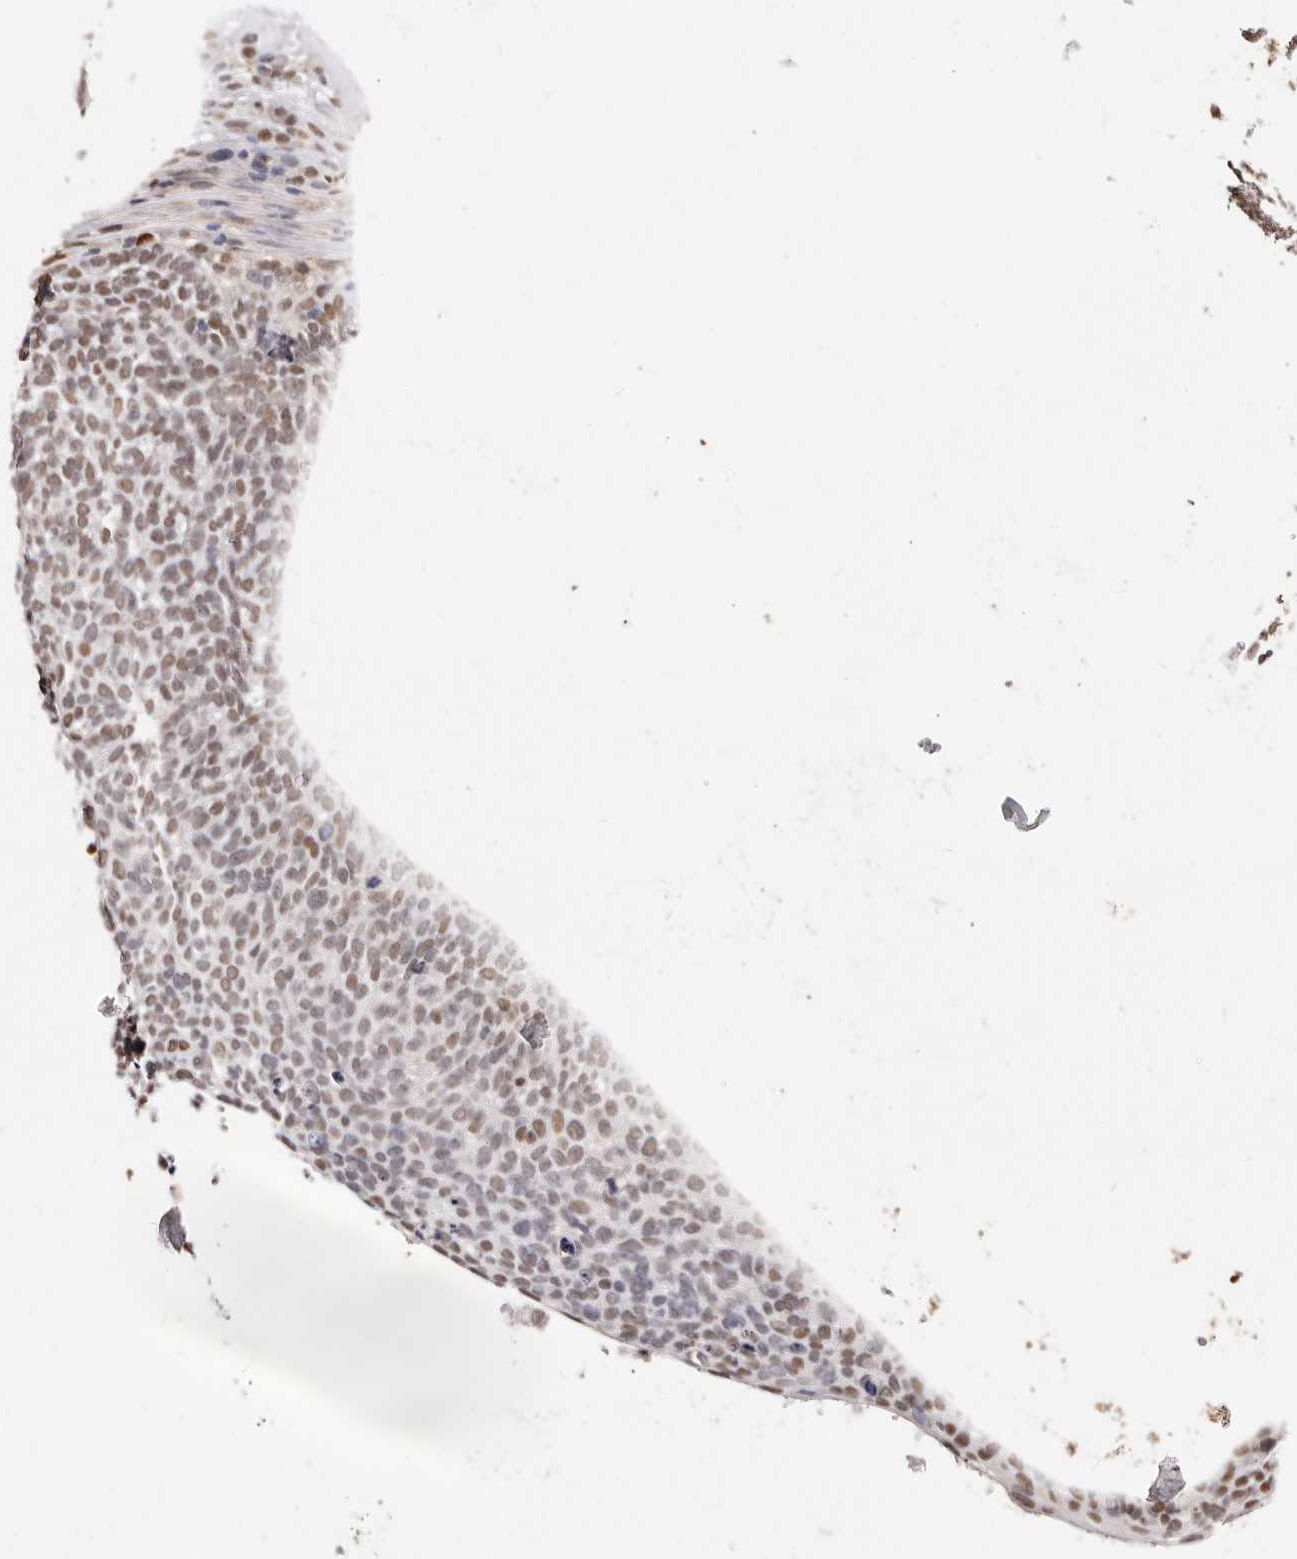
{"staining": {"intensity": "weak", "quantity": "25%-75%", "location": "nuclear"}, "tissue": "skin cancer", "cell_type": "Tumor cells", "image_type": "cancer", "snomed": [{"axis": "morphology", "description": "Squamous cell carcinoma, NOS"}, {"axis": "topography", "description": "Skin"}], "caption": "Tumor cells demonstrate low levels of weak nuclear expression in about 25%-75% of cells in skin cancer.", "gene": "TKT", "patient": {"sex": "female", "age": 90}}